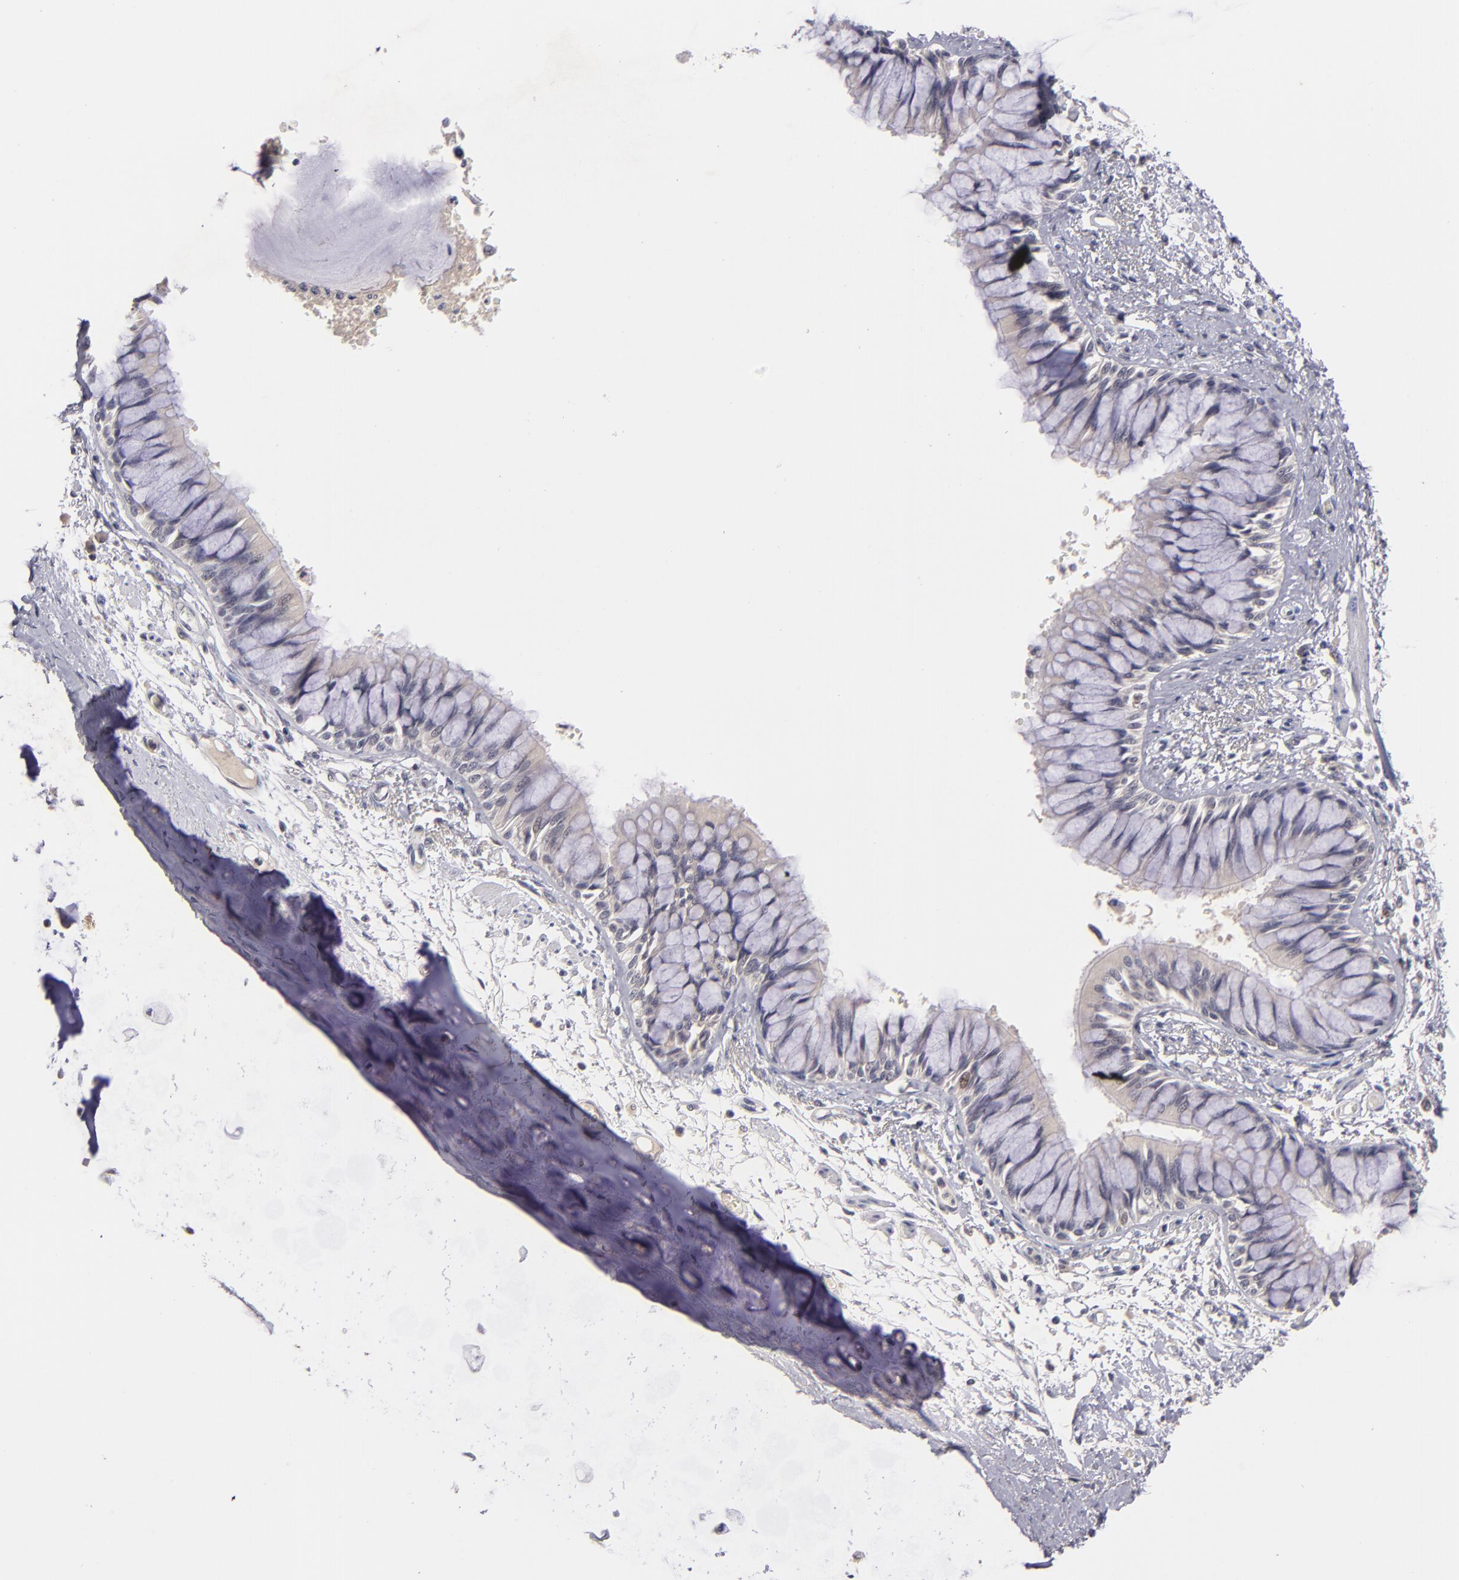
{"staining": {"intensity": "moderate", "quantity": "25%-75%", "location": "cytoplasmic/membranous,nuclear"}, "tissue": "bronchus", "cell_type": "Respiratory epithelial cells", "image_type": "normal", "snomed": [{"axis": "morphology", "description": "Normal tissue, NOS"}, {"axis": "topography", "description": "Cartilage tissue"}, {"axis": "topography", "description": "Bronchus"}, {"axis": "topography", "description": "Lung"}, {"axis": "topography", "description": "Peripheral nerve tissue"}], "caption": "Protein staining shows moderate cytoplasmic/membranous,nuclear positivity in approximately 25%-75% of respiratory epithelial cells in unremarkable bronchus.", "gene": "CDC7", "patient": {"sex": "female", "age": 49}}